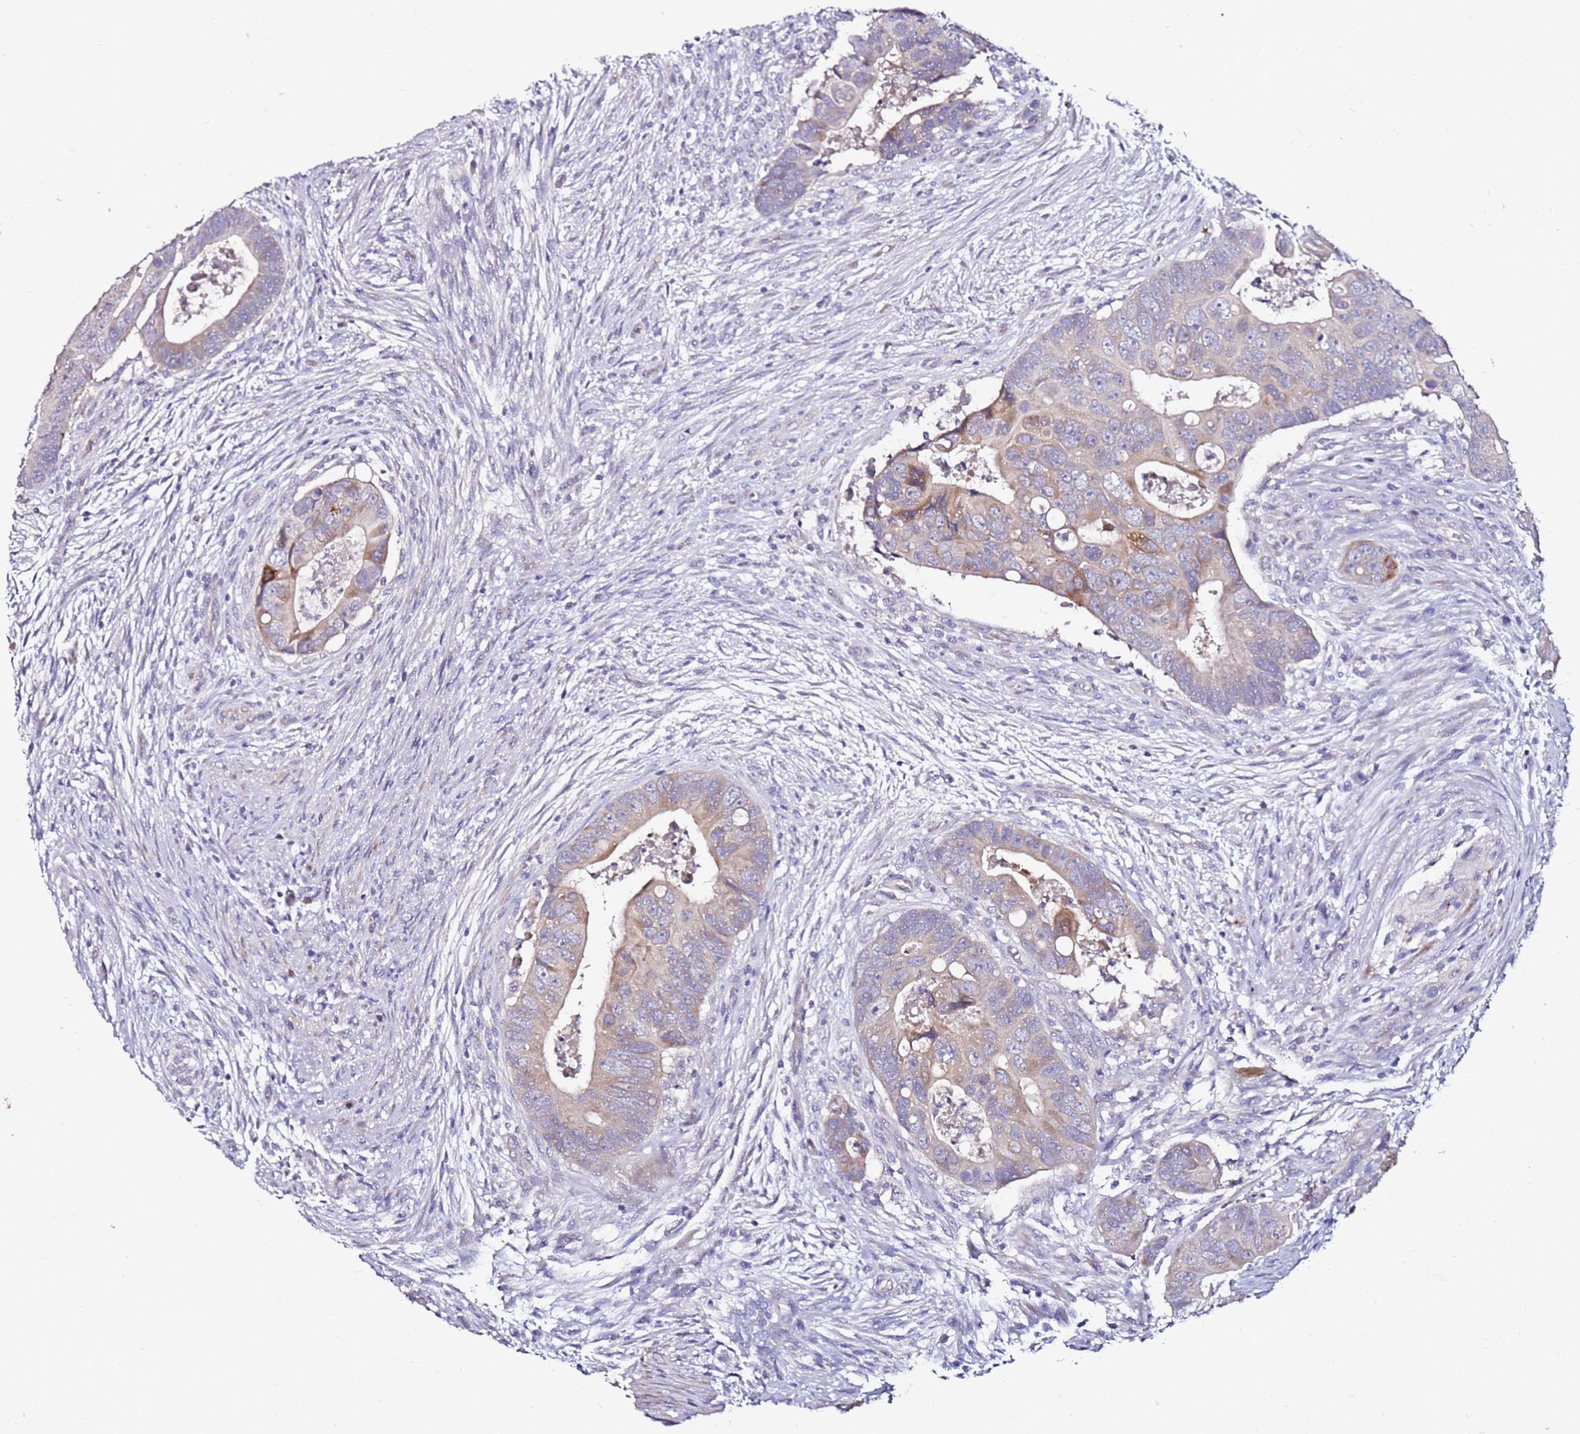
{"staining": {"intensity": "weak", "quantity": "<25%", "location": "cytoplasmic/membranous"}, "tissue": "colorectal cancer", "cell_type": "Tumor cells", "image_type": "cancer", "snomed": [{"axis": "morphology", "description": "Adenocarcinoma, NOS"}, {"axis": "topography", "description": "Rectum"}], "caption": "Immunohistochemistry (IHC) photomicrograph of neoplastic tissue: human colorectal adenocarcinoma stained with DAB (3,3'-diaminobenzidine) demonstrates no significant protein staining in tumor cells. (Stains: DAB (3,3'-diaminobenzidine) immunohistochemistry with hematoxylin counter stain, Microscopy: brightfield microscopy at high magnification).", "gene": "SRRM5", "patient": {"sex": "female", "age": 78}}